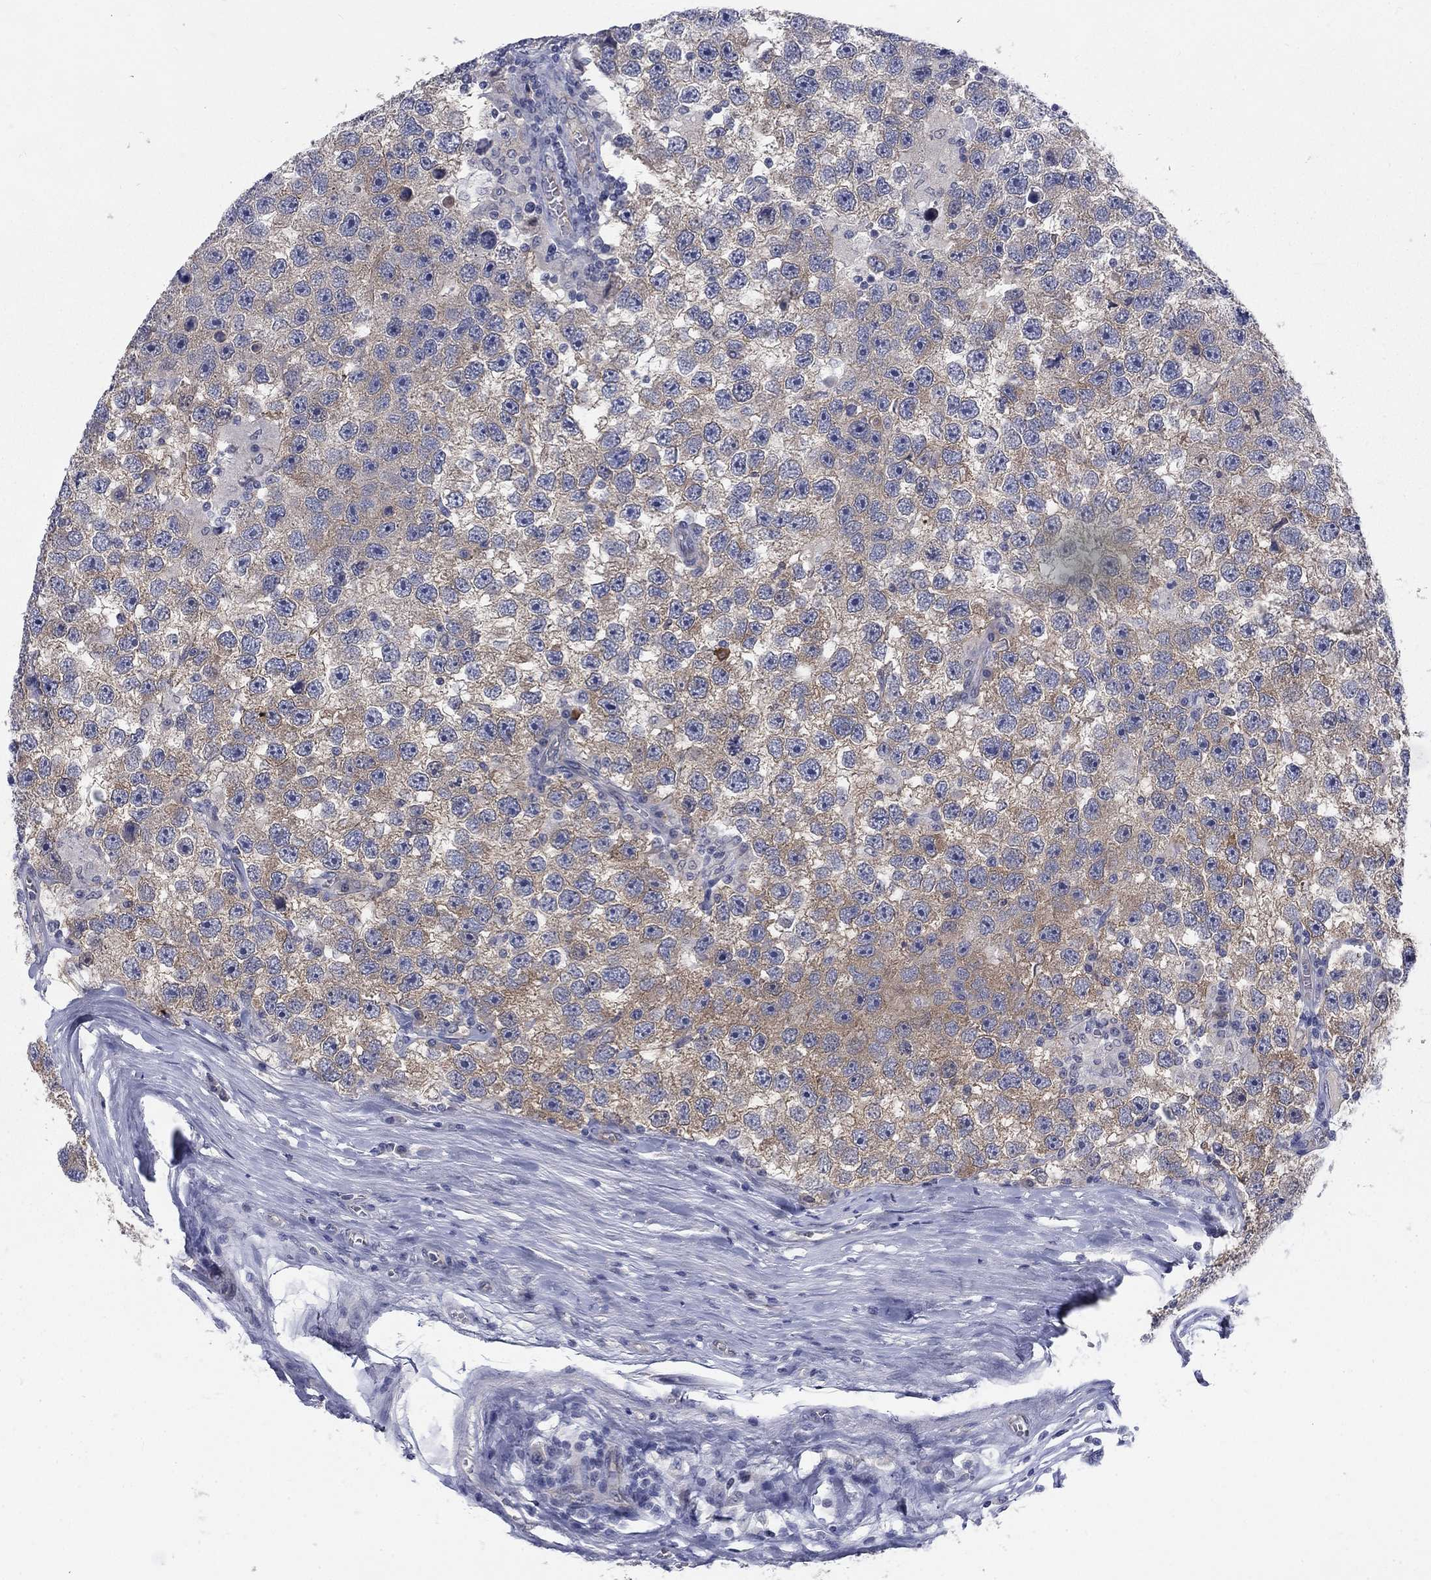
{"staining": {"intensity": "moderate", "quantity": "<25%", "location": "cytoplasmic/membranous"}, "tissue": "testis cancer", "cell_type": "Tumor cells", "image_type": "cancer", "snomed": [{"axis": "morphology", "description": "Seminoma, NOS"}, {"axis": "topography", "description": "Testis"}], "caption": "Immunohistochemistry (DAB (3,3'-diaminobenzidine)) staining of testis cancer (seminoma) displays moderate cytoplasmic/membranous protein positivity in approximately <25% of tumor cells.", "gene": "PHKA1", "patient": {"sex": "male", "age": 26}}